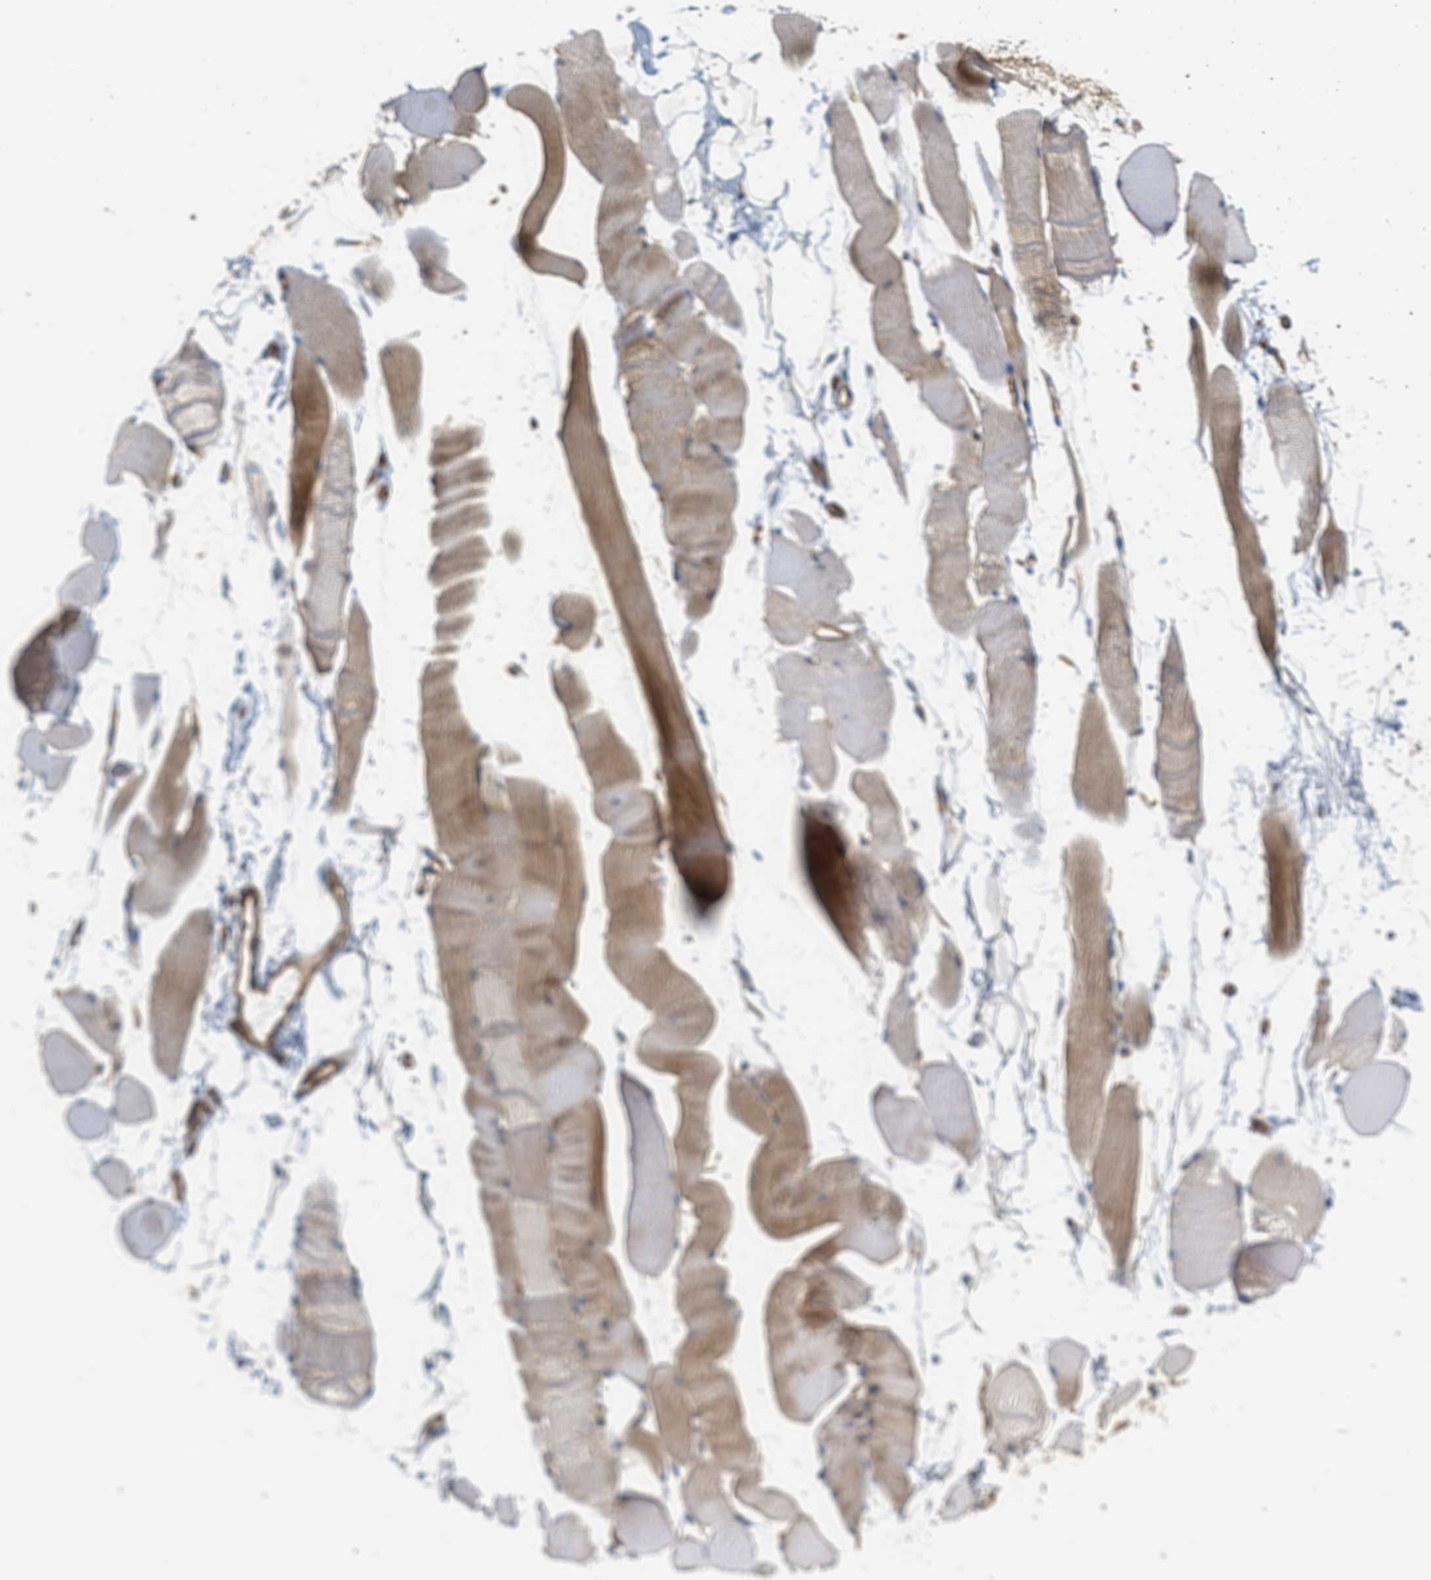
{"staining": {"intensity": "moderate", "quantity": "25%-75%", "location": "cytoplasmic/membranous"}, "tissue": "skeletal muscle", "cell_type": "Myocytes", "image_type": "normal", "snomed": [{"axis": "morphology", "description": "Normal tissue, NOS"}, {"axis": "topography", "description": "Skeletal muscle"}, {"axis": "topography", "description": "Peripheral nerve tissue"}], "caption": "A medium amount of moderate cytoplasmic/membranous positivity is appreciated in approximately 25%-75% of myocytes in normal skeletal muscle.", "gene": "PALMD", "patient": {"sex": "female", "age": 84}}